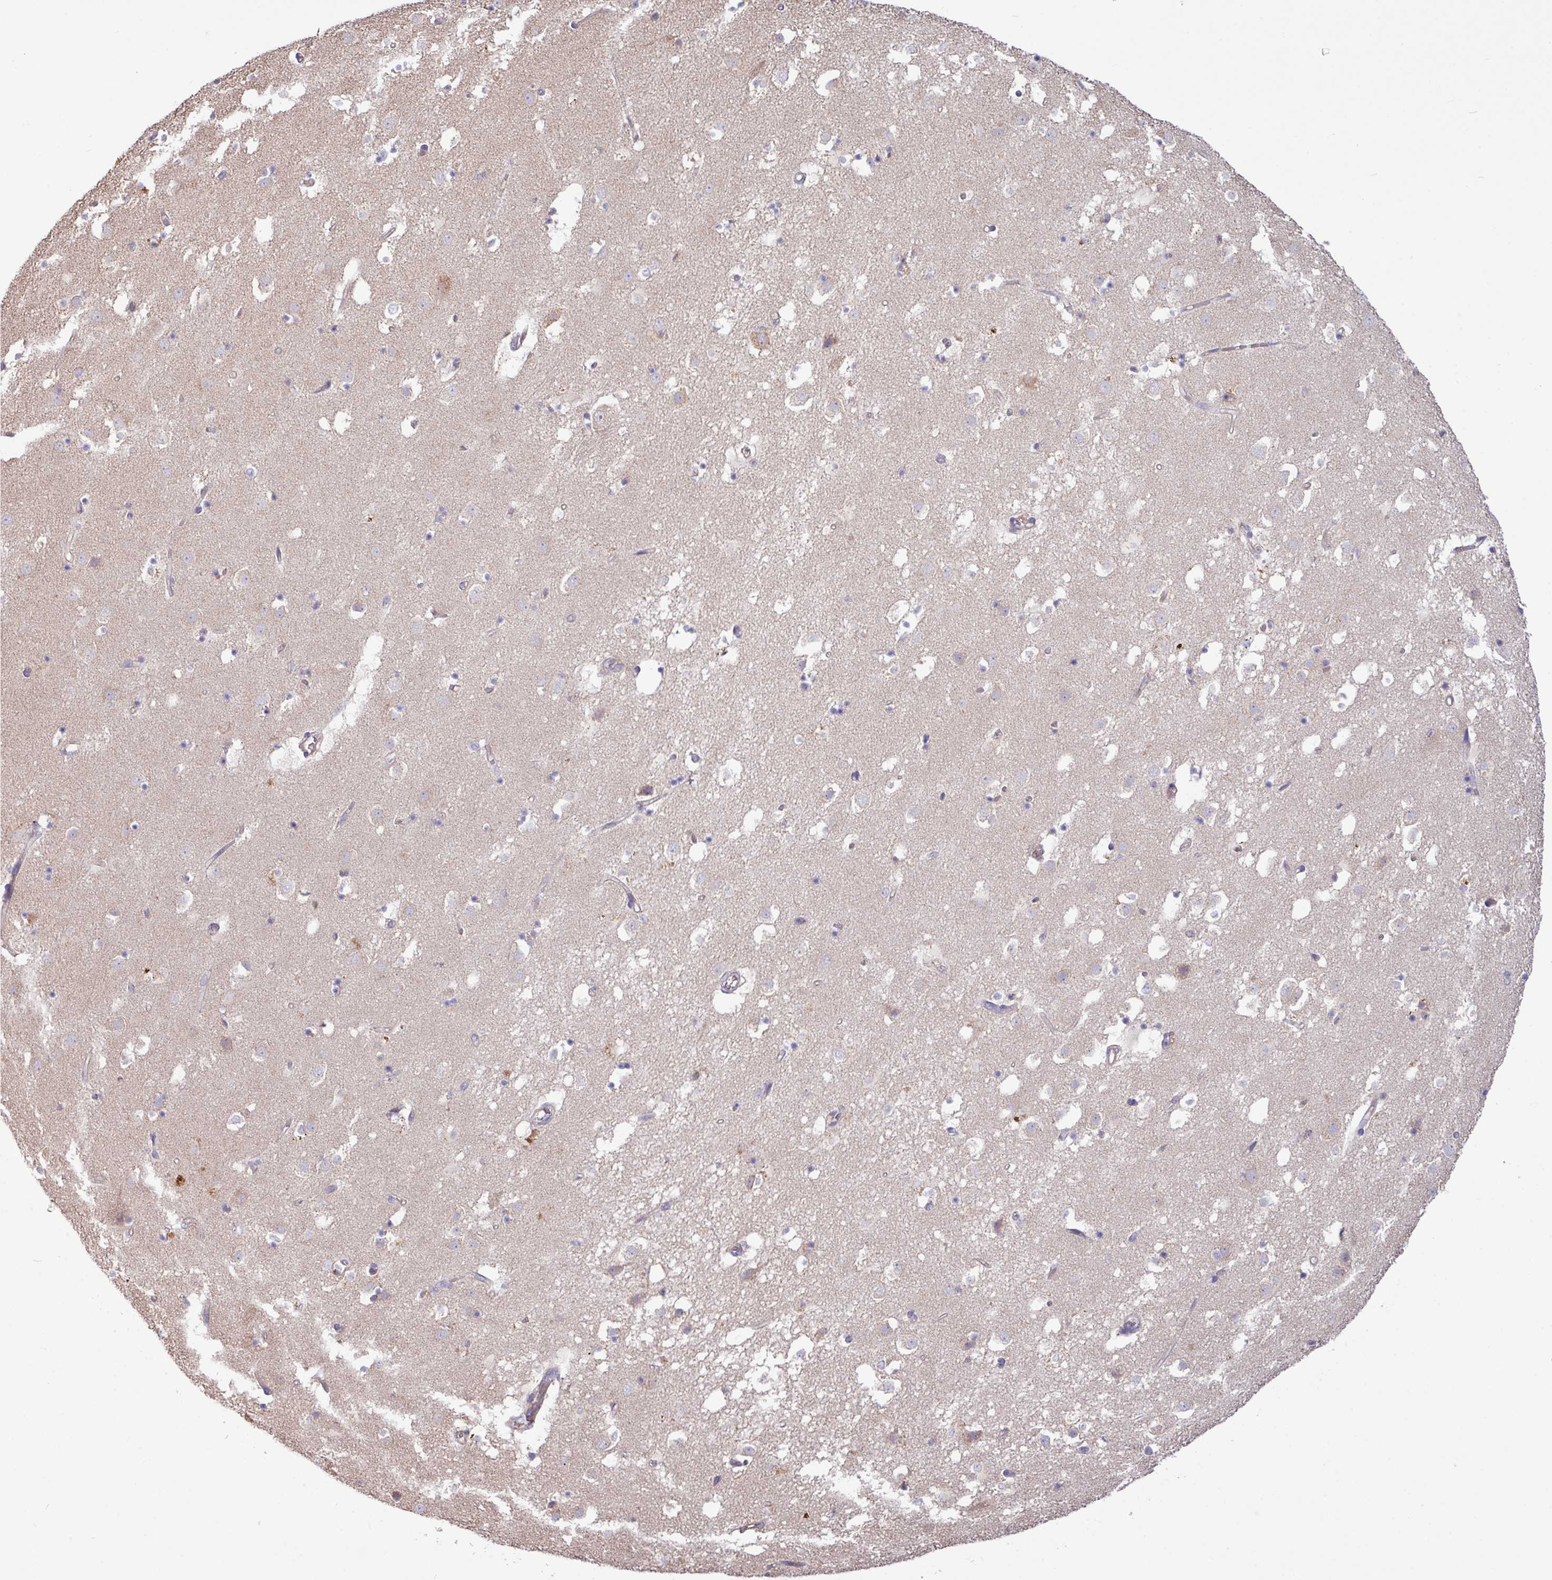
{"staining": {"intensity": "negative", "quantity": "none", "location": "none"}, "tissue": "caudate", "cell_type": "Glial cells", "image_type": "normal", "snomed": [{"axis": "morphology", "description": "Normal tissue, NOS"}, {"axis": "topography", "description": "Lateral ventricle wall"}], "caption": "The image reveals no staining of glial cells in benign caudate.", "gene": "PPM1J", "patient": {"sex": "male", "age": 58}}